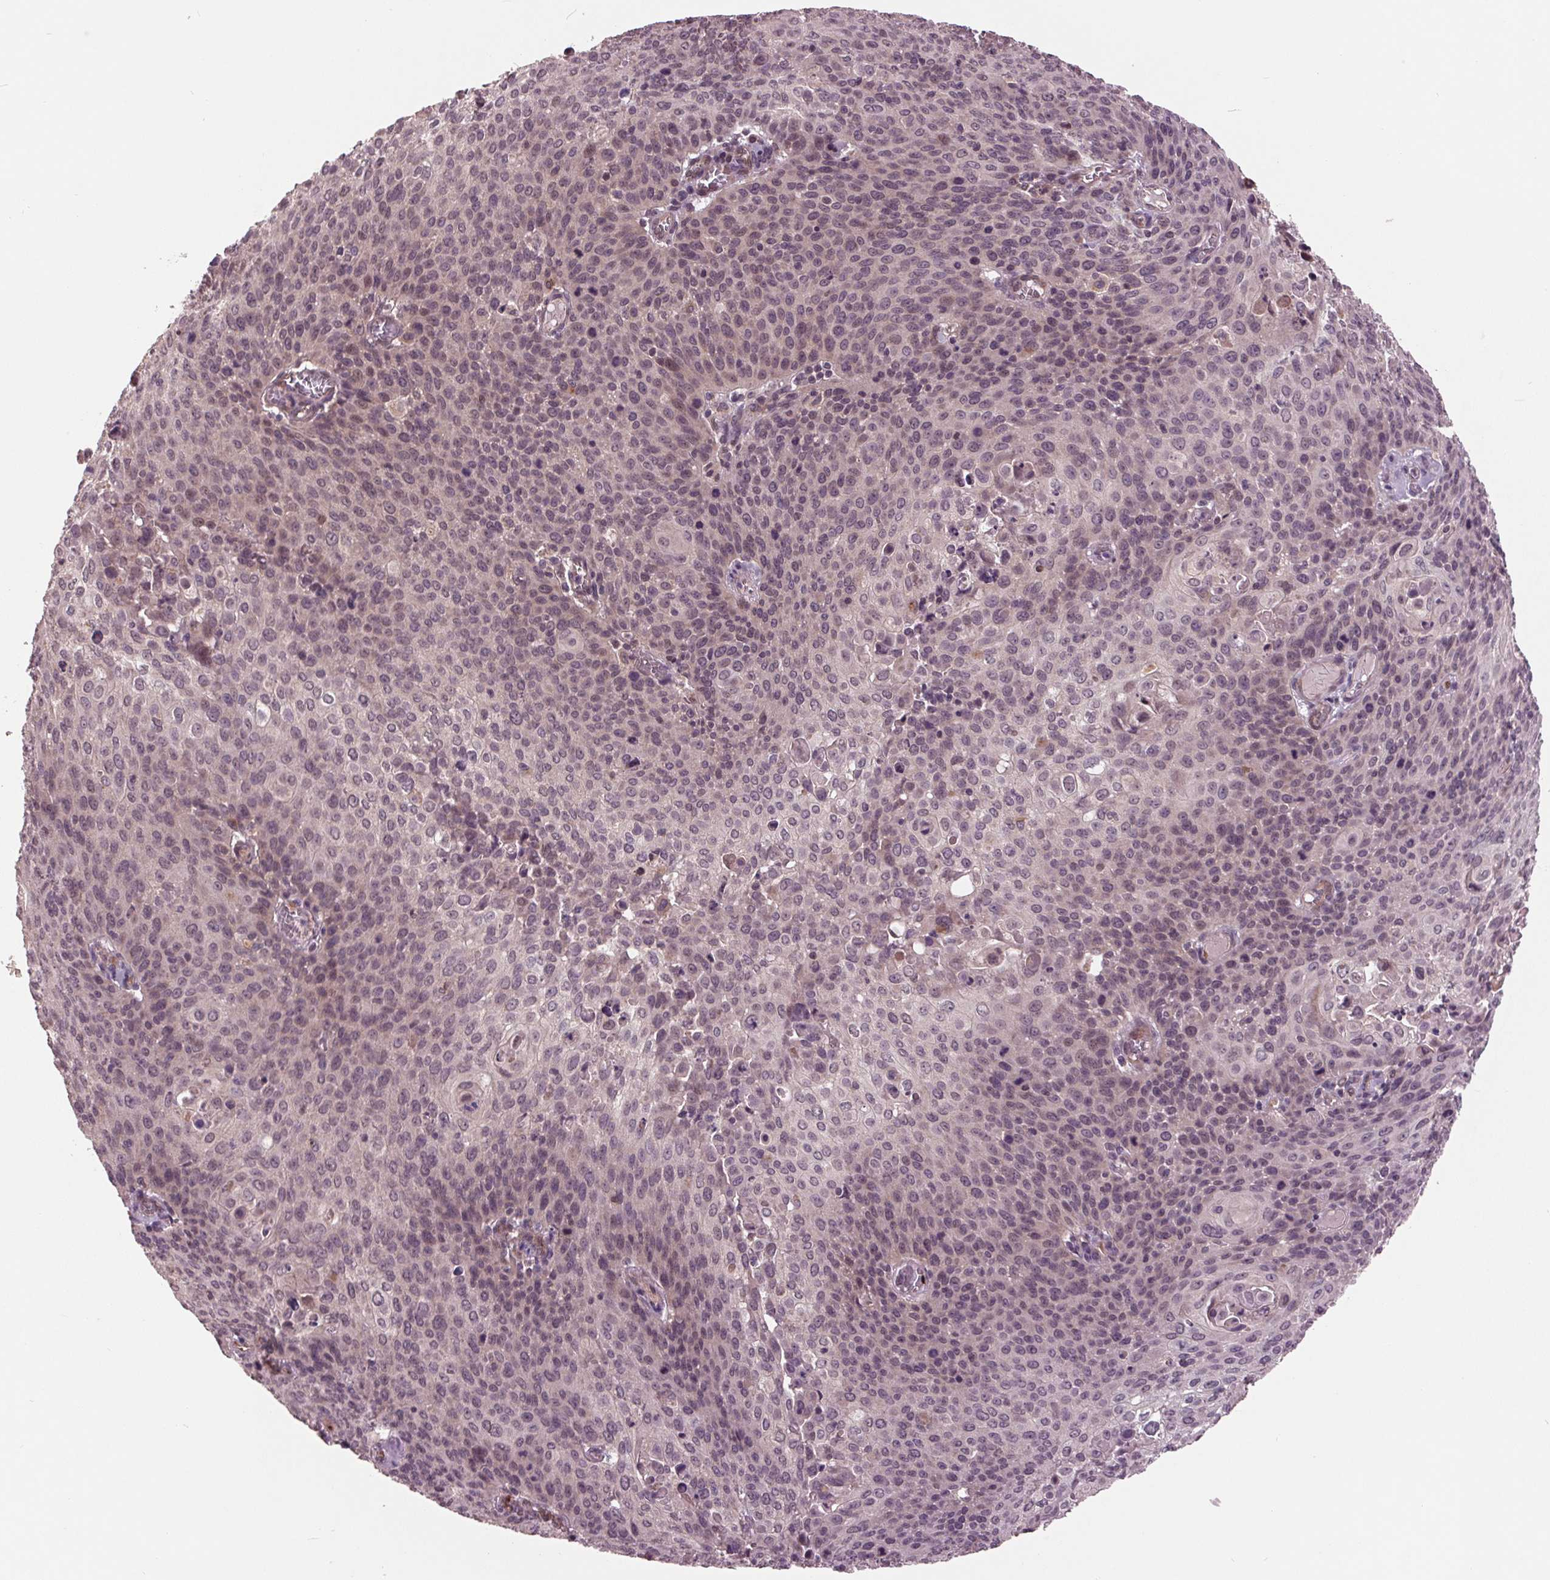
{"staining": {"intensity": "negative", "quantity": "none", "location": "none"}, "tissue": "cervical cancer", "cell_type": "Tumor cells", "image_type": "cancer", "snomed": [{"axis": "morphology", "description": "Squamous cell carcinoma, NOS"}, {"axis": "topography", "description": "Cervix"}], "caption": "This is a histopathology image of immunohistochemistry (IHC) staining of cervical cancer, which shows no positivity in tumor cells.", "gene": "MAPK8", "patient": {"sex": "female", "age": 65}}